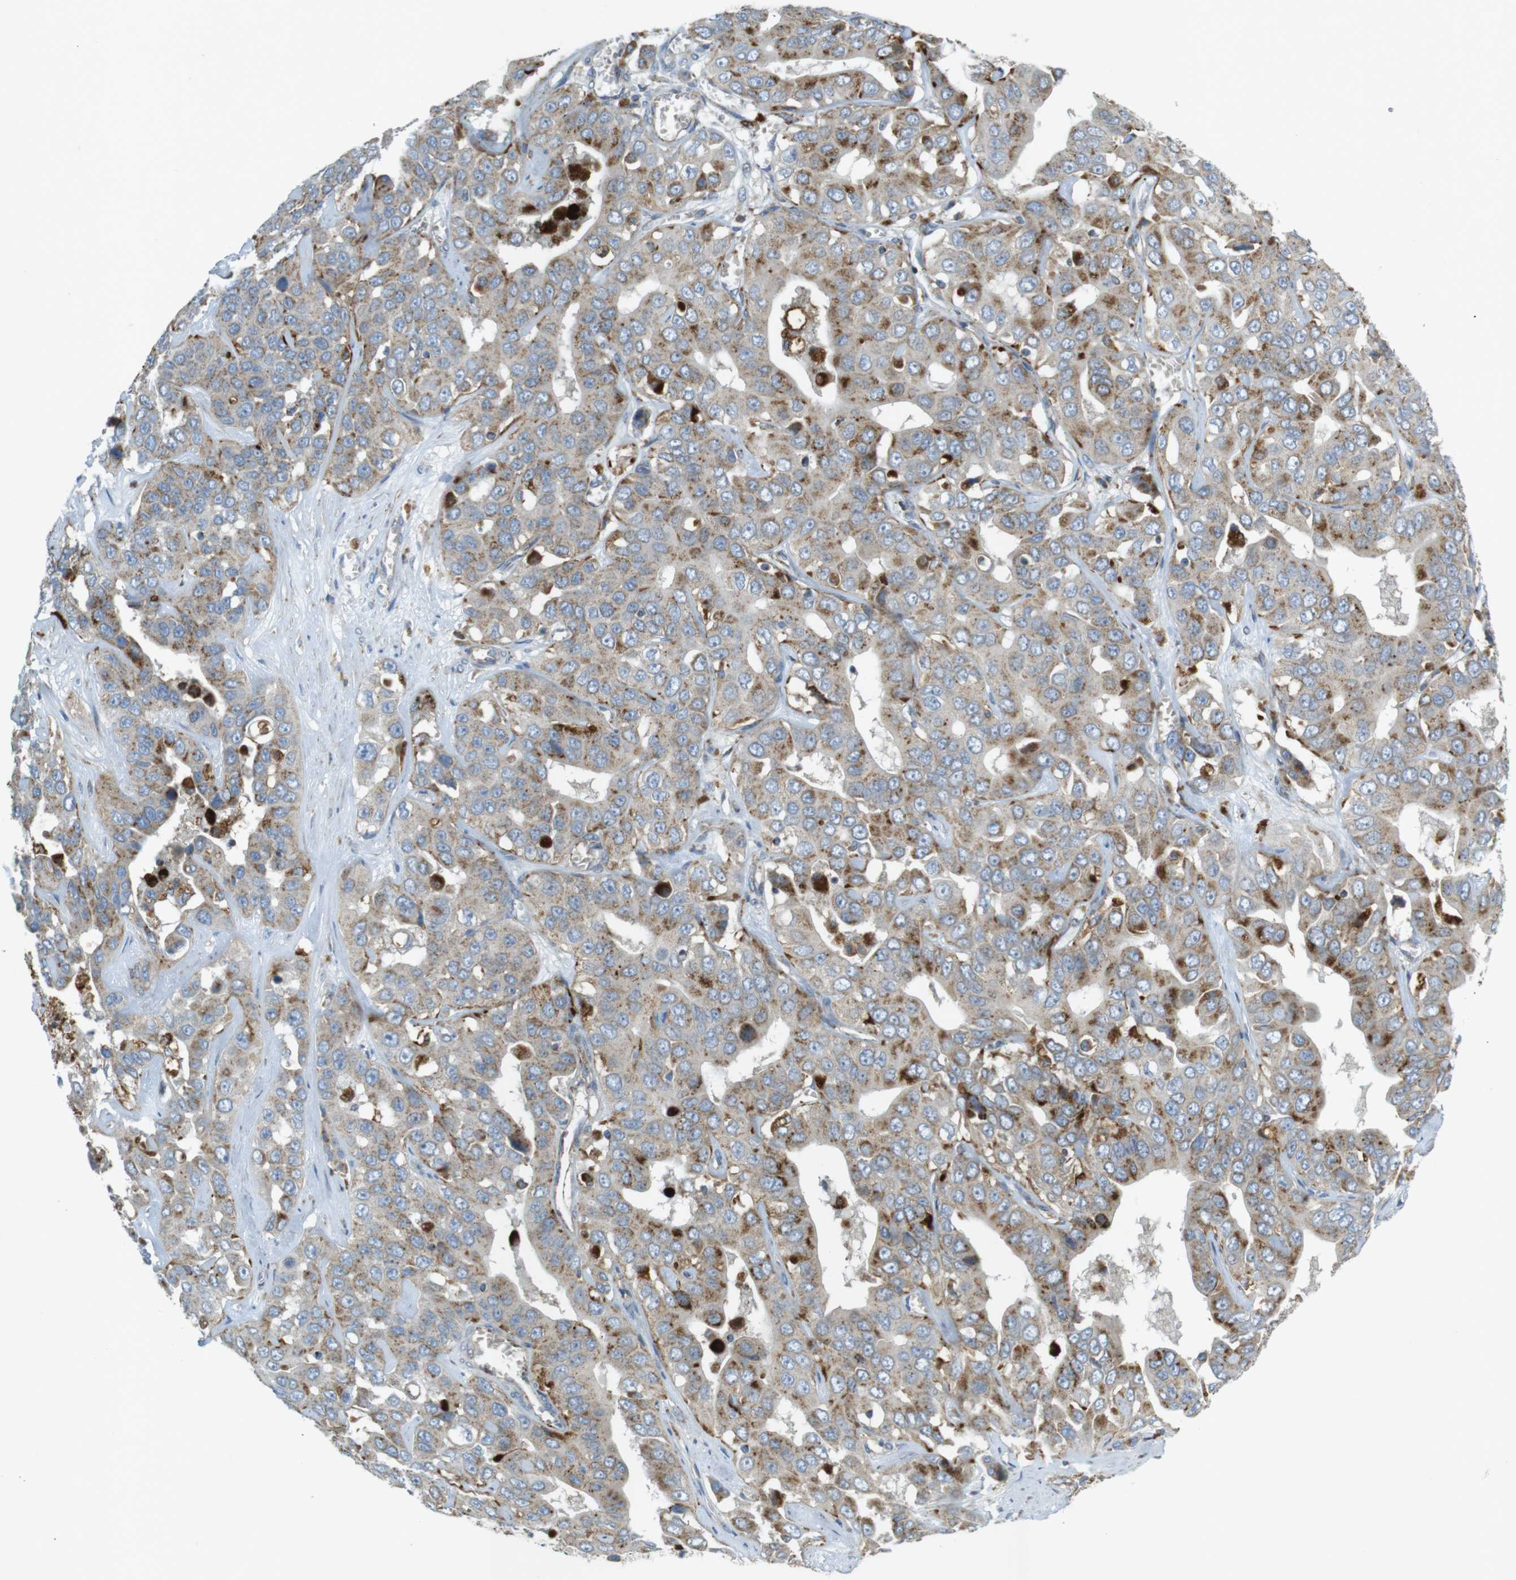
{"staining": {"intensity": "moderate", "quantity": "25%-75%", "location": "cytoplasmic/membranous"}, "tissue": "liver cancer", "cell_type": "Tumor cells", "image_type": "cancer", "snomed": [{"axis": "morphology", "description": "Cholangiocarcinoma"}, {"axis": "topography", "description": "Liver"}], "caption": "A micrograph showing moderate cytoplasmic/membranous positivity in about 25%-75% of tumor cells in liver cholangiocarcinoma, as visualized by brown immunohistochemical staining.", "gene": "LAMP1", "patient": {"sex": "female", "age": 52}}